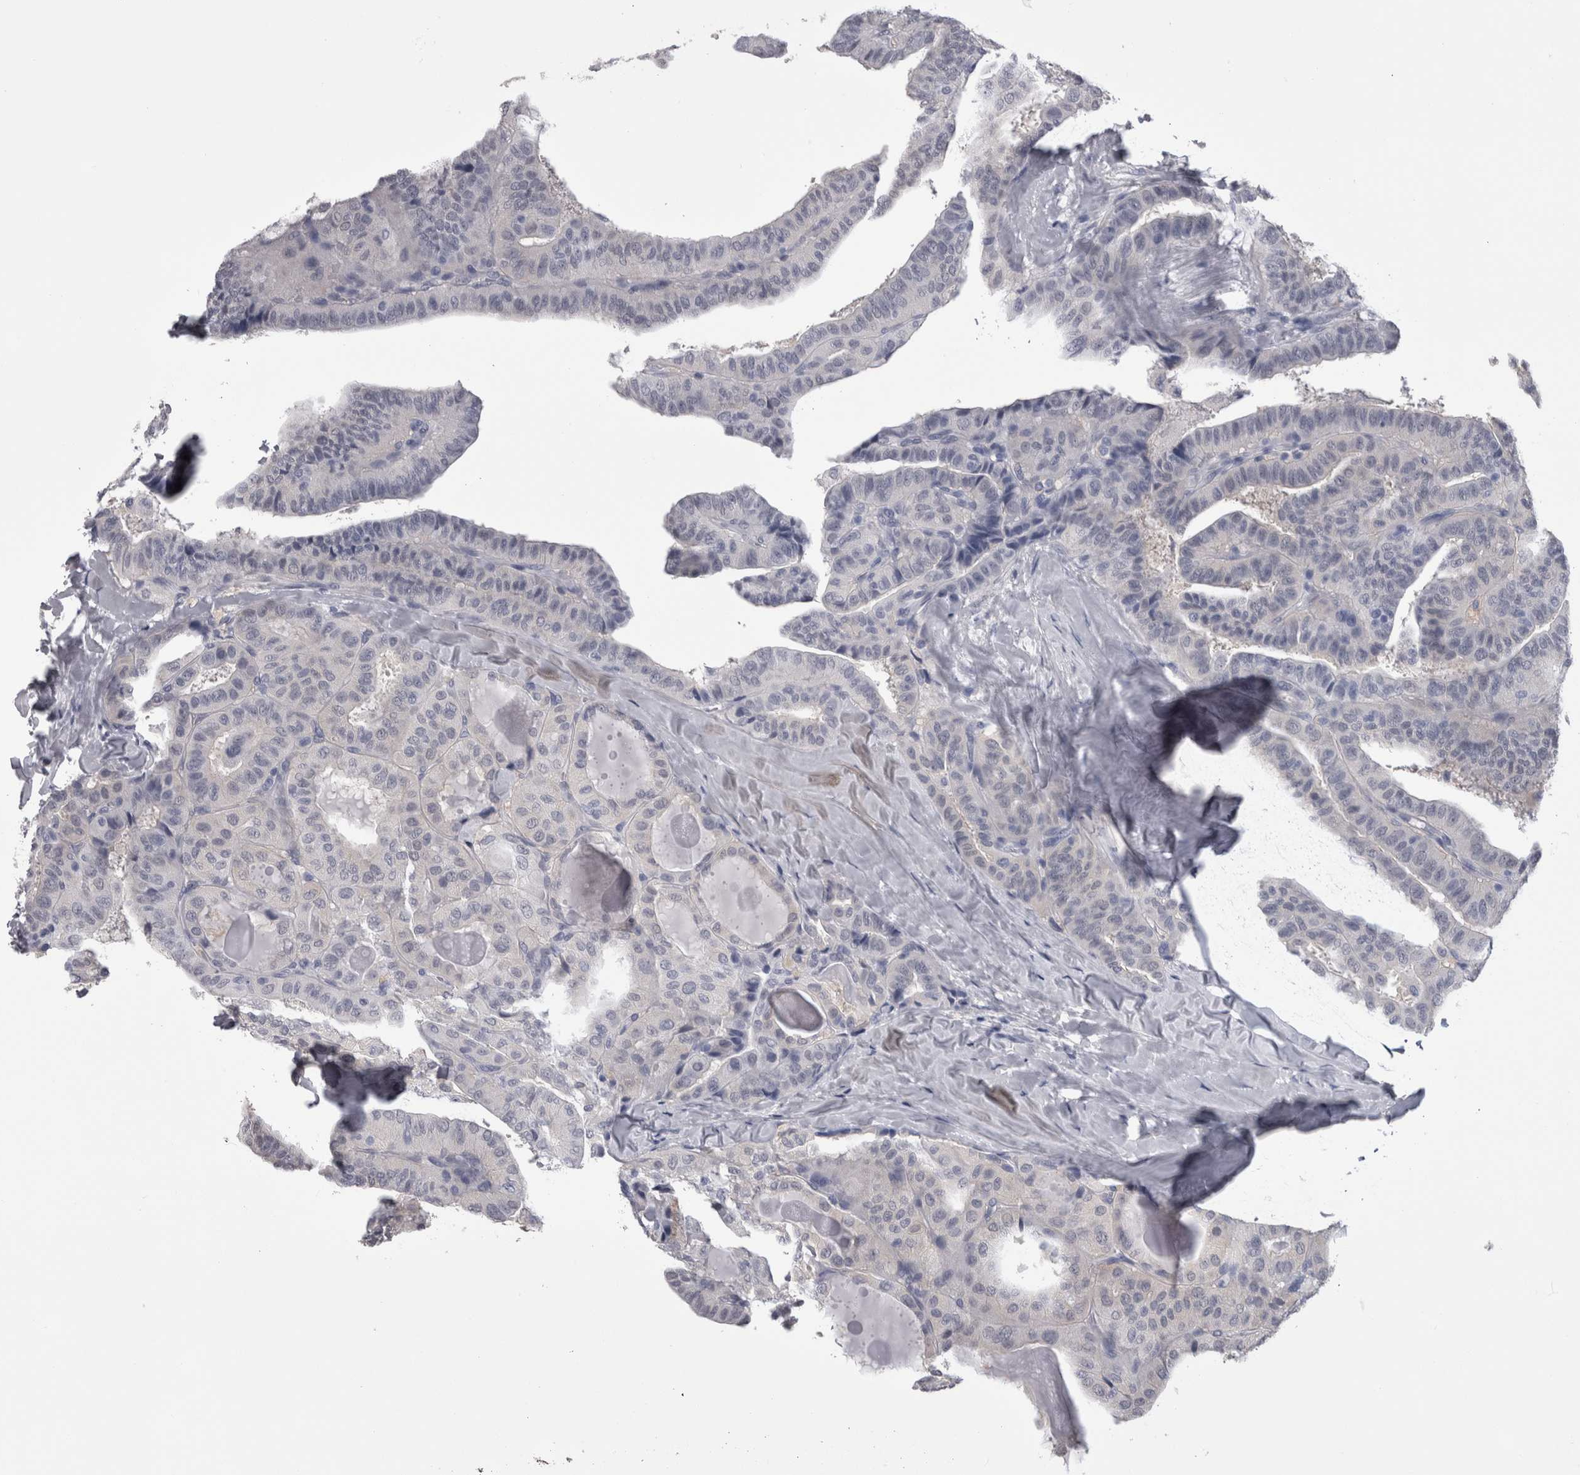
{"staining": {"intensity": "negative", "quantity": "none", "location": "none"}, "tissue": "thyroid cancer", "cell_type": "Tumor cells", "image_type": "cancer", "snomed": [{"axis": "morphology", "description": "Papillary adenocarcinoma, NOS"}, {"axis": "topography", "description": "Thyroid gland"}], "caption": "IHC photomicrograph of neoplastic tissue: papillary adenocarcinoma (thyroid) stained with DAB (3,3'-diaminobenzidine) displays no significant protein staining in tumor cells. (DAB immunohistochemistry (IHC) visualized using brightfield microscopy, high magnification).", "gene": "AFMID", "patient": {"sex": "male", "age": 77}}